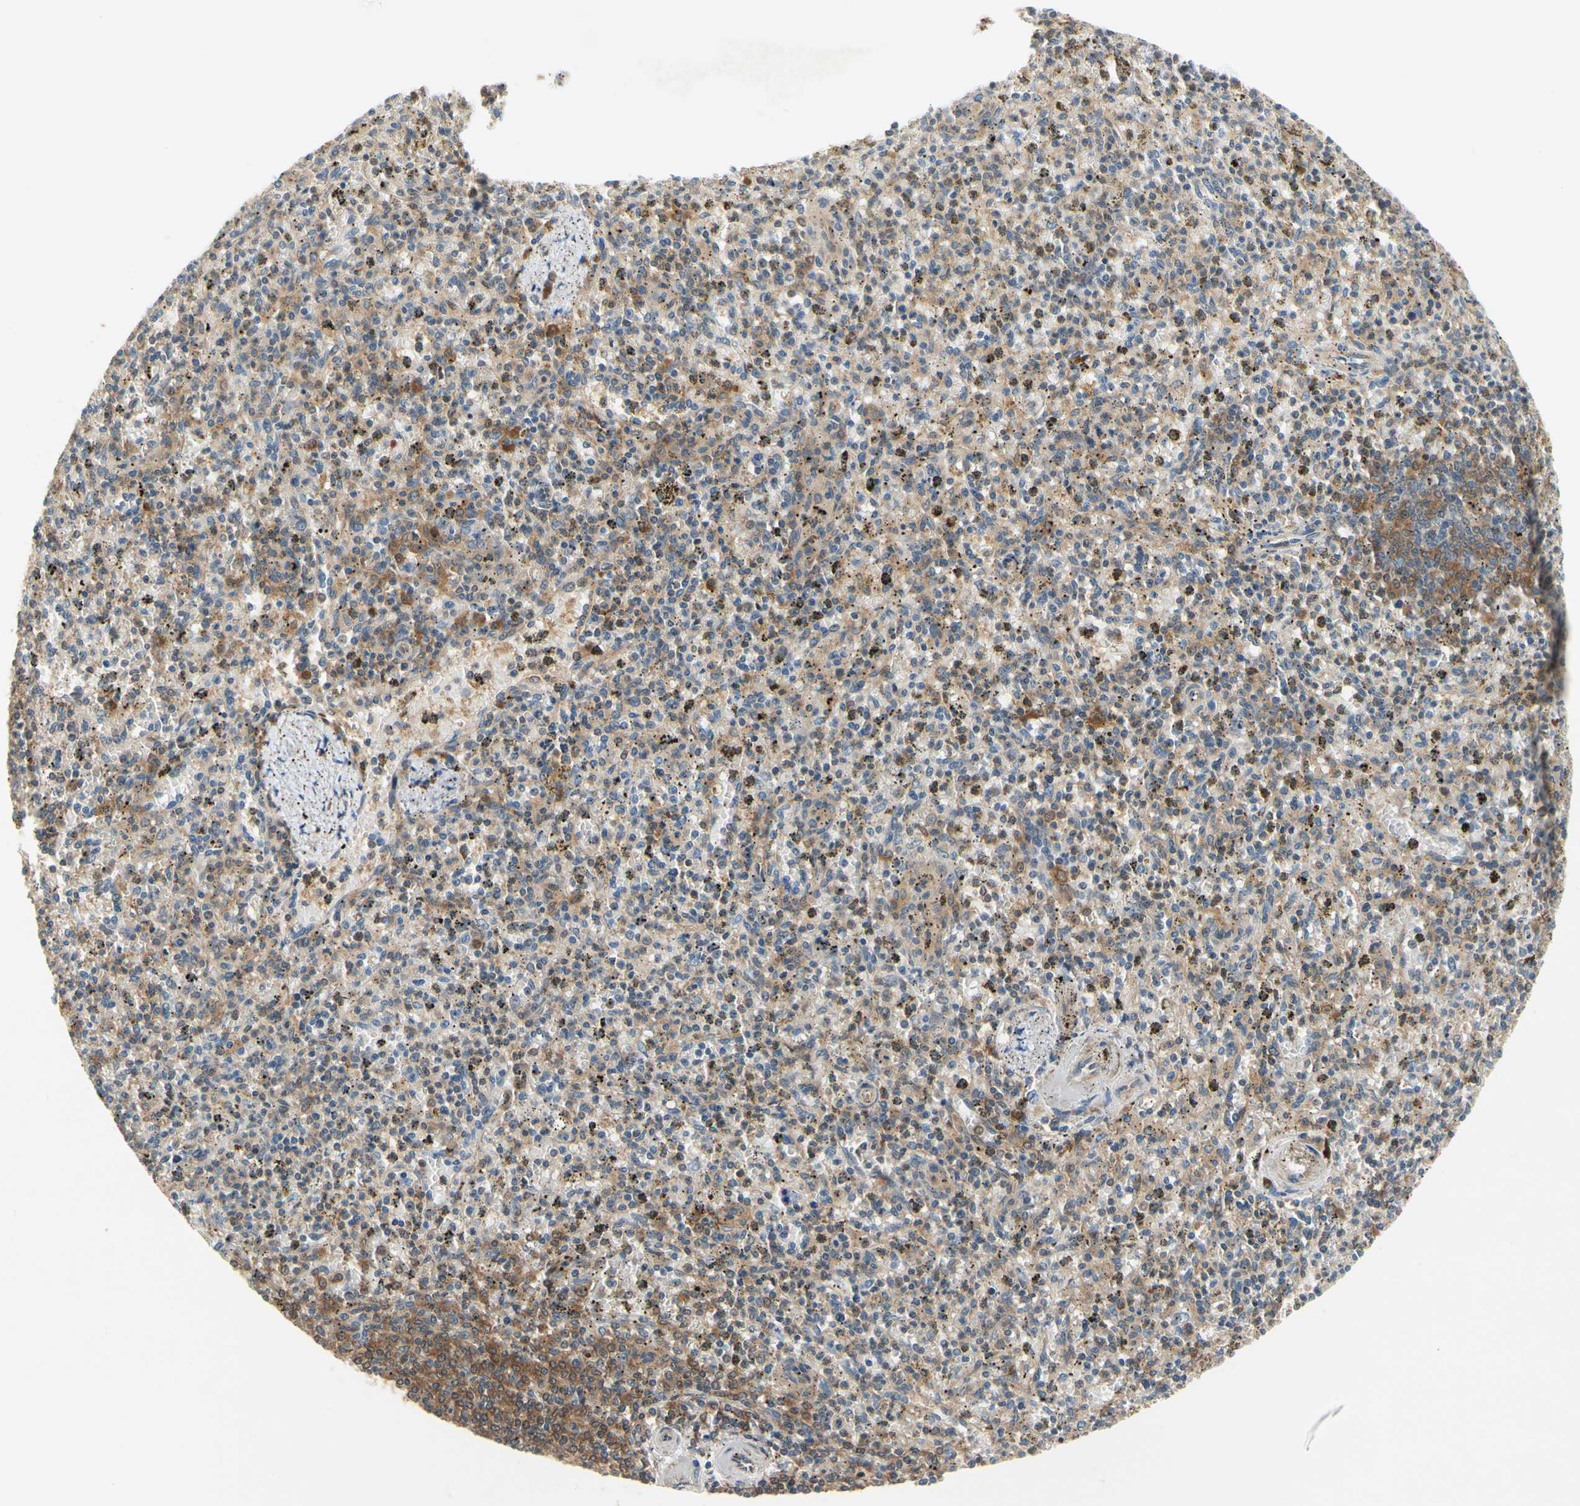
{"staining": {"intensity": "moderate", "quantity": "25%-75%", "location": "cytoplasmic/membranous"}, "tissue": "spleen", "cell_type": "Cells in red pulp", "image_type": "normal", "snomed": [{"axis": "morphology", "description": "Normal tissue, NOS"}, {"axis": "topography", "description": "Spleen"}], "caption": "Moderate cytoplasmic/membranous protein positivity is seen in approximately 25%-75% of cells in red pulp in spleen.", "gene": "TDRP", "patient": {"sex": "male", "age": 72}}